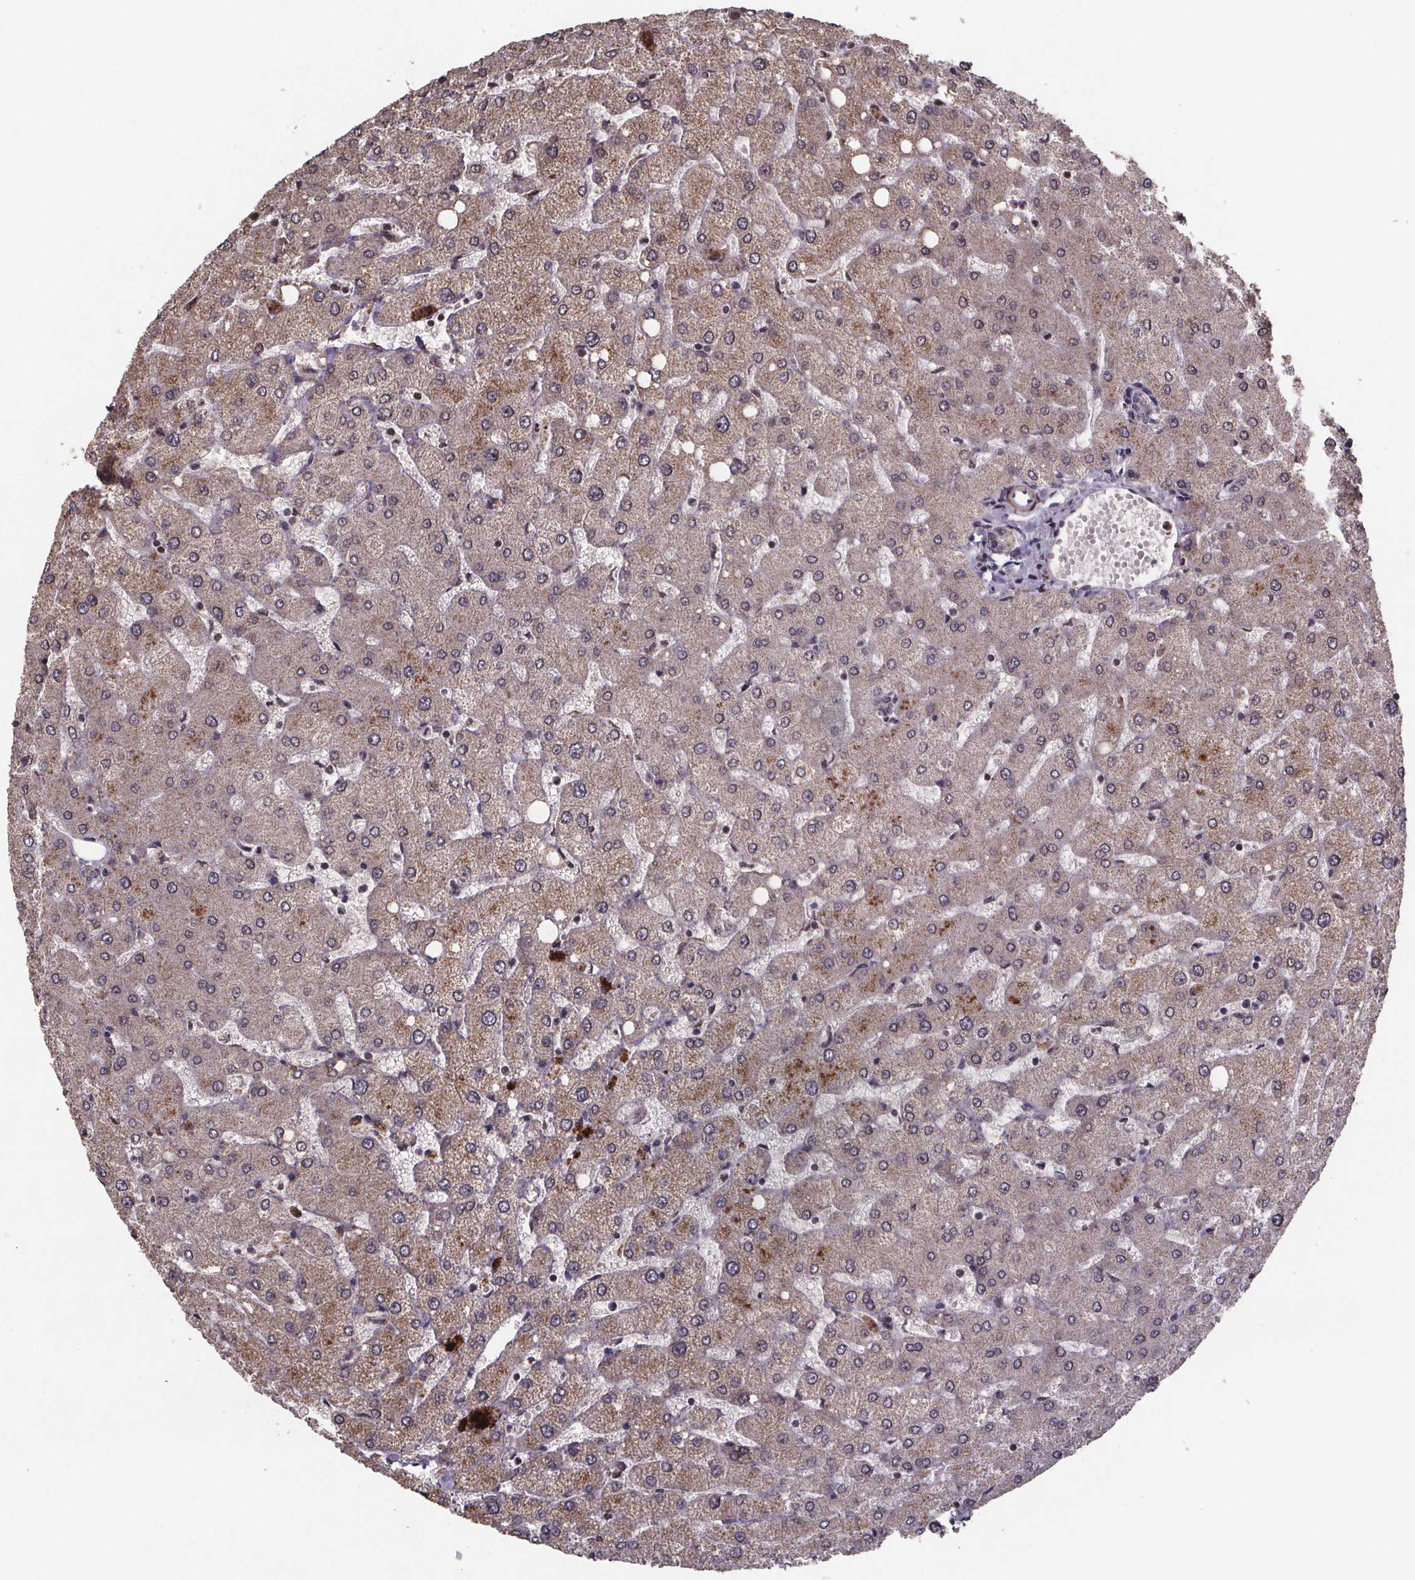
{"staining": {"intensity": "negative", "quantity": "none", "location": "none"}, "tissue": "liver", "cell_type": "Cholangiocytes", "image_type": "normal", "snomed": [{"axis": "morphology", "description": "Normal tissue, NOS"}, {"axis": "topography", "description": "Liver"}], "caption": "Immunohistochemistry of normal human liver demonstrates no staining in cholangiocytes. (DAB IHC with hematoxylin counter stain).", "gene": "PALLD", "patient": {"sex": "female", "age": 54}}